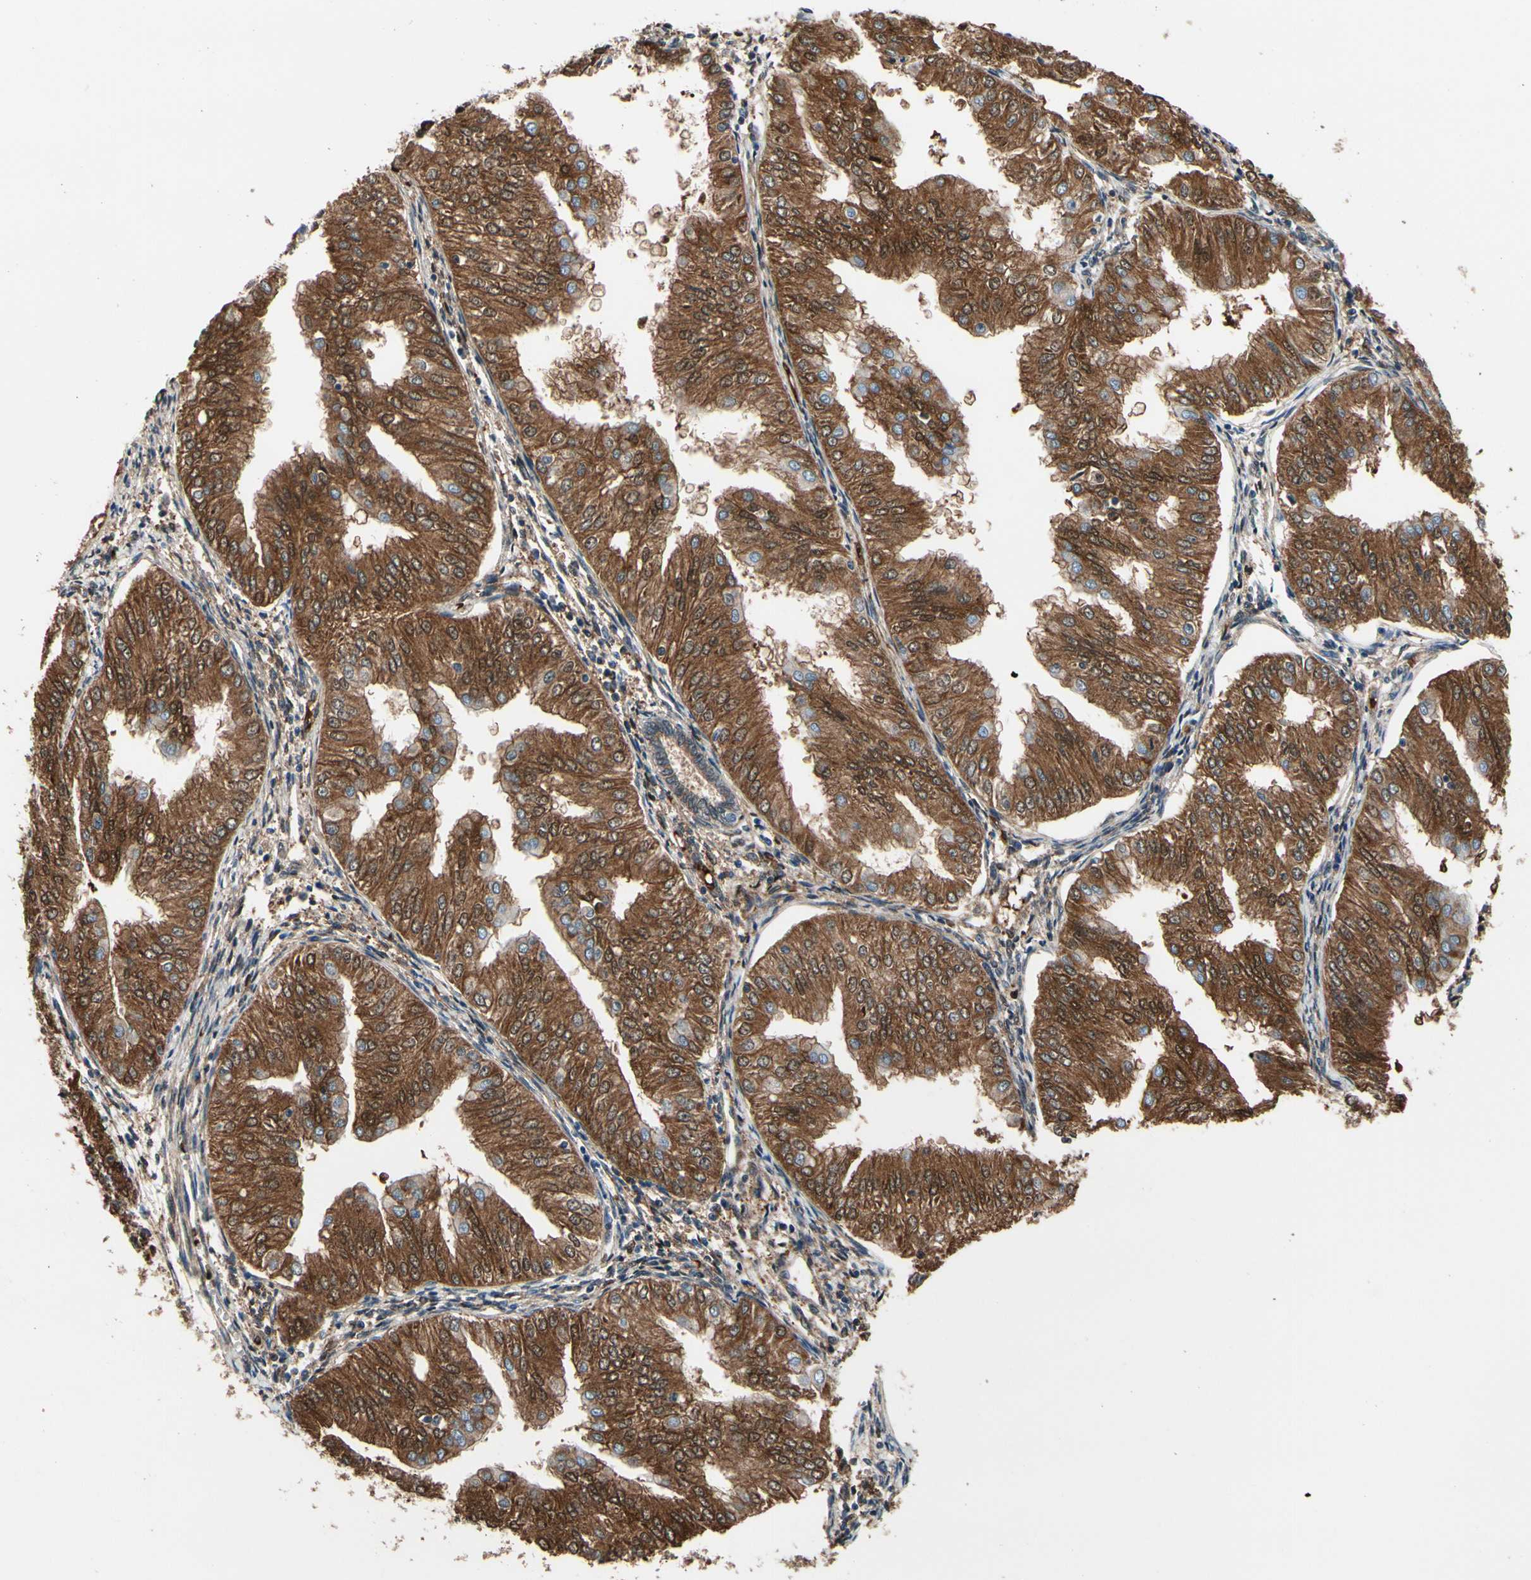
{"staining": {"intensity": "strong", "quantity": ">75%", "location": "cytoplasmic/membranous"}, "tissue": "endometrial cancer", "cell_type": "Tumor cells", "image_type": "cancer", "snomed": [{"axis": "morphology", "description": "Adenocarcinoma, NOS"}, {"axis": "topography", "description": "Endometrium"}], "caption": "High-magnification brightfield microscopy of endometrial cancer (adenocarcinoma) stained with DAB (3,3'-diaminobenzidine) (brown) and counterstained with hematoxylin (blue). tumor cells exhibit strong cytoplasmic/membranous staining is present in about>75% of cells.", "gene": "PRDX2", "patient": {"sex": "female", "age": 53}}